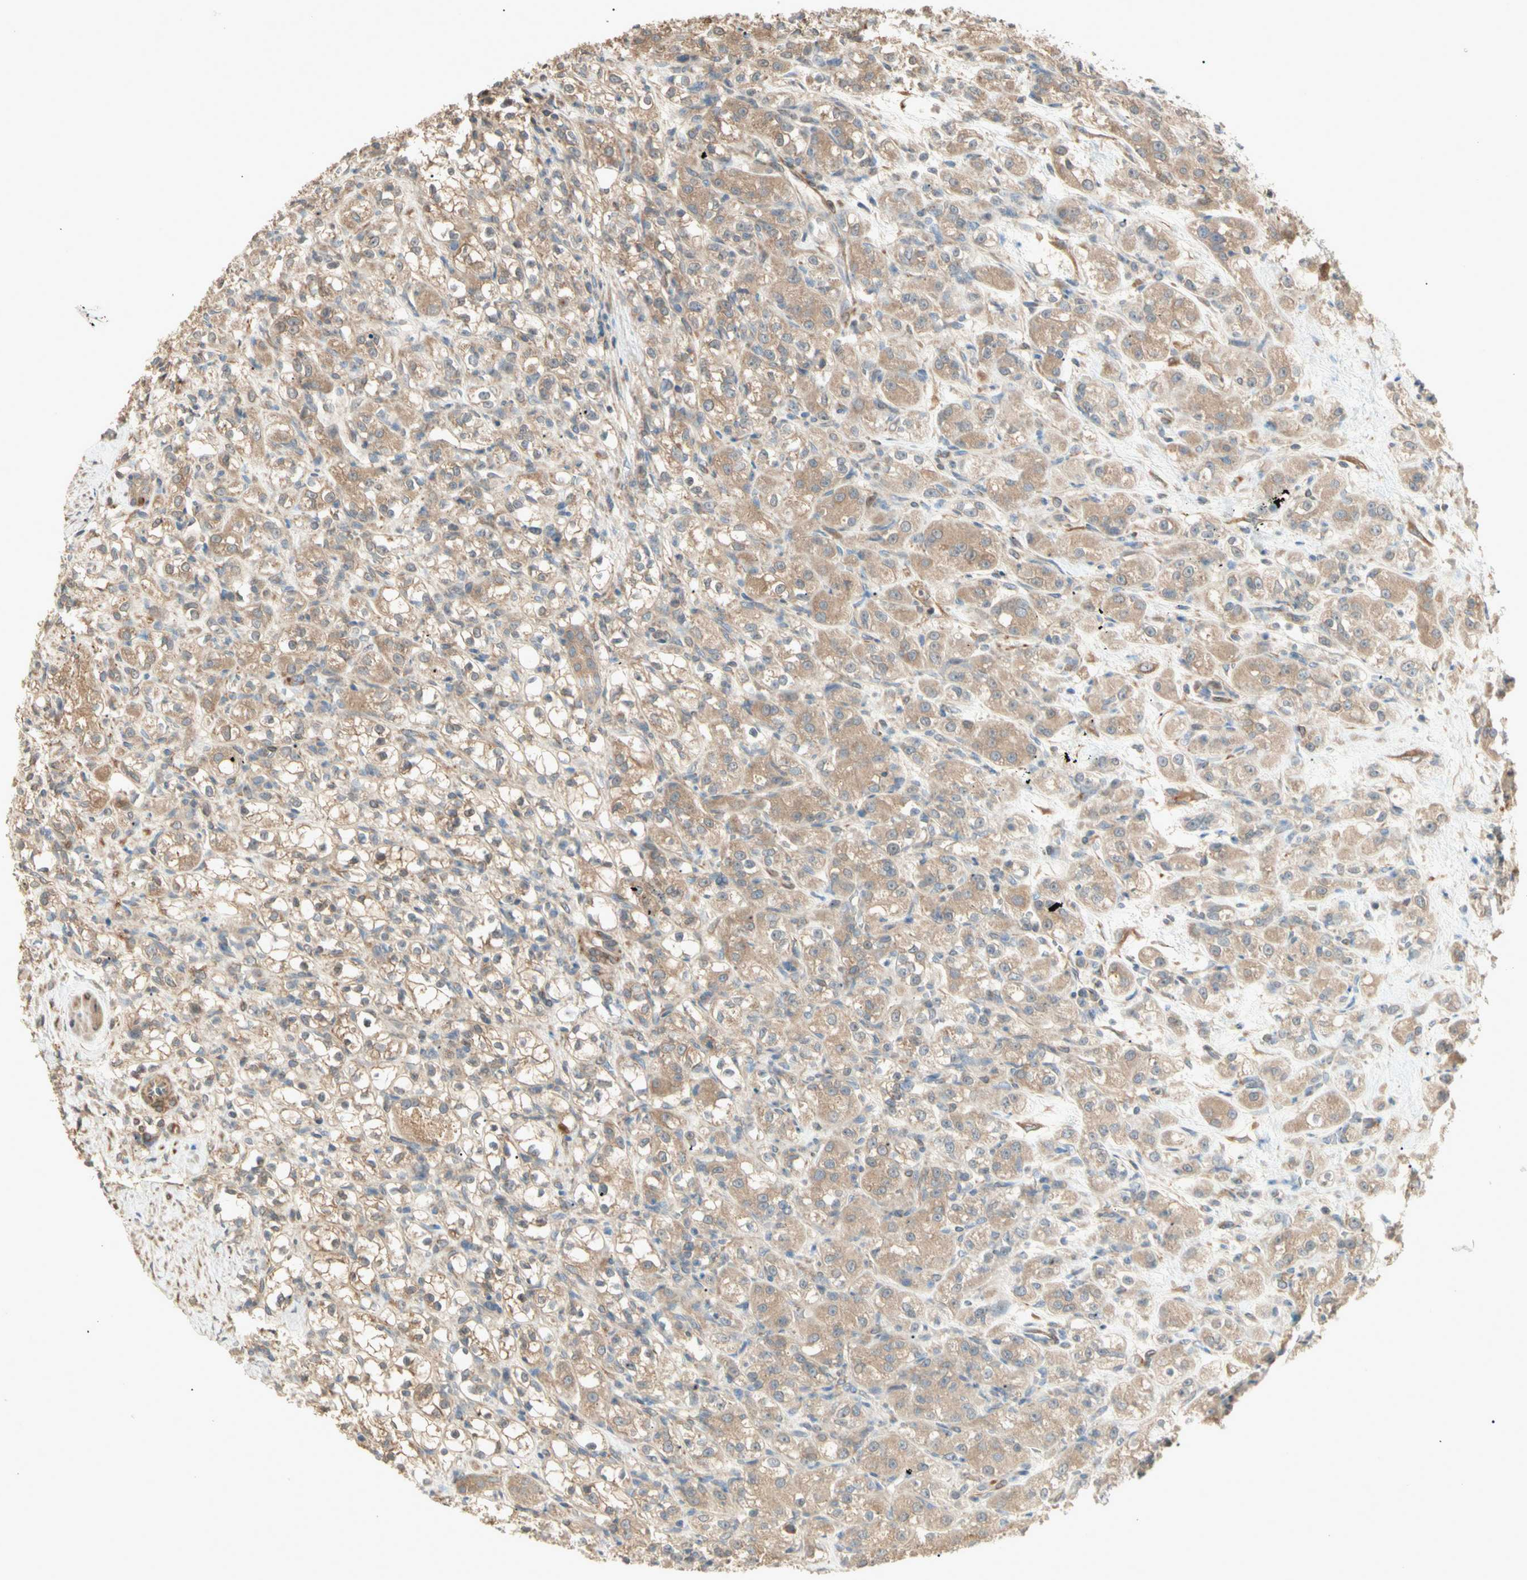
{"staining": {"intensity": "moderate", "quantity": "25%-75%", "location": "cytoplasmic/membranous"}, "tissue": "renal cancer", "cell_type": "Tumor cells", "image_type": "cancer", "snomed": [{"axis": "morphology", "description": "Normal tissue, NOS"}, {"axis": "morphology", "description": "Adenocarcinoma, NOS"}, {"axis": "topography", "description": "Kidney"}], "caption": "Protein expression analysis of renal cancer displays moderate cytoplasmic/membranous expression in approximately 25%-75% of tumor cells.", "gene": "IRAG1", "patient": {"sex": "male", "age": 61}}